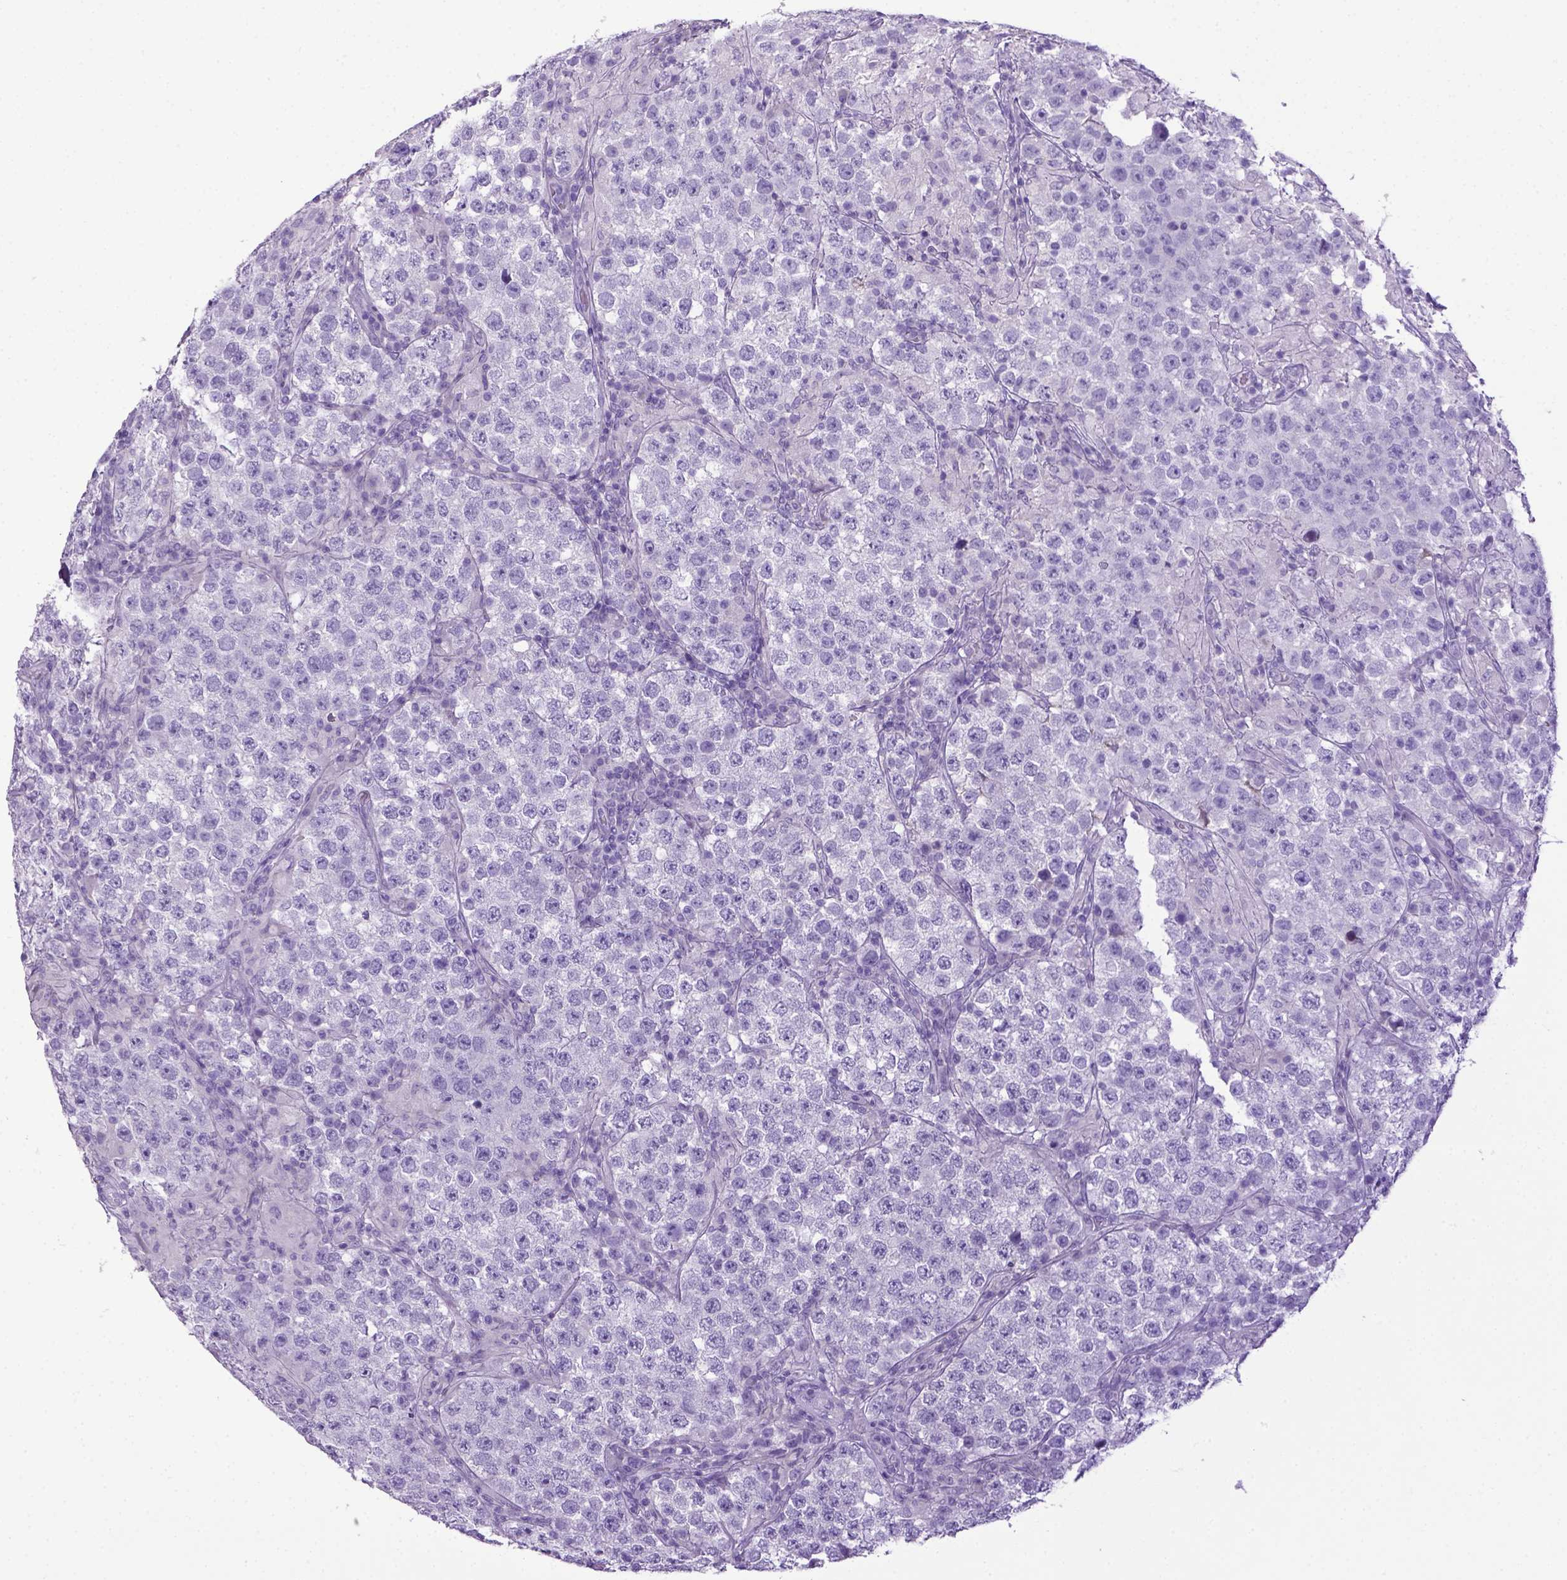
{"staining": {"intensity": "negative", "quantity": "none", "location": "none"}, "tissue": "testis cancer", "cell_type": "Tumor cells", "image_type": "cancer", "snomed": [{"axis": "morphology", "description": "Seminoma, NOS"}, {"axis": "morphology", "description": "Carcinoma, Embryonal, NOS"}, {"axis": "topography", "description": "Testis"}], "caption": "DAB (3,3'-diaminobenzidine) immunohistochemical staining of testis embryonal carcinoma demonstrates no significant staining in tumor cells.", "gene": "ITIH4", "patient": {"sex": "male", "age": 41}}